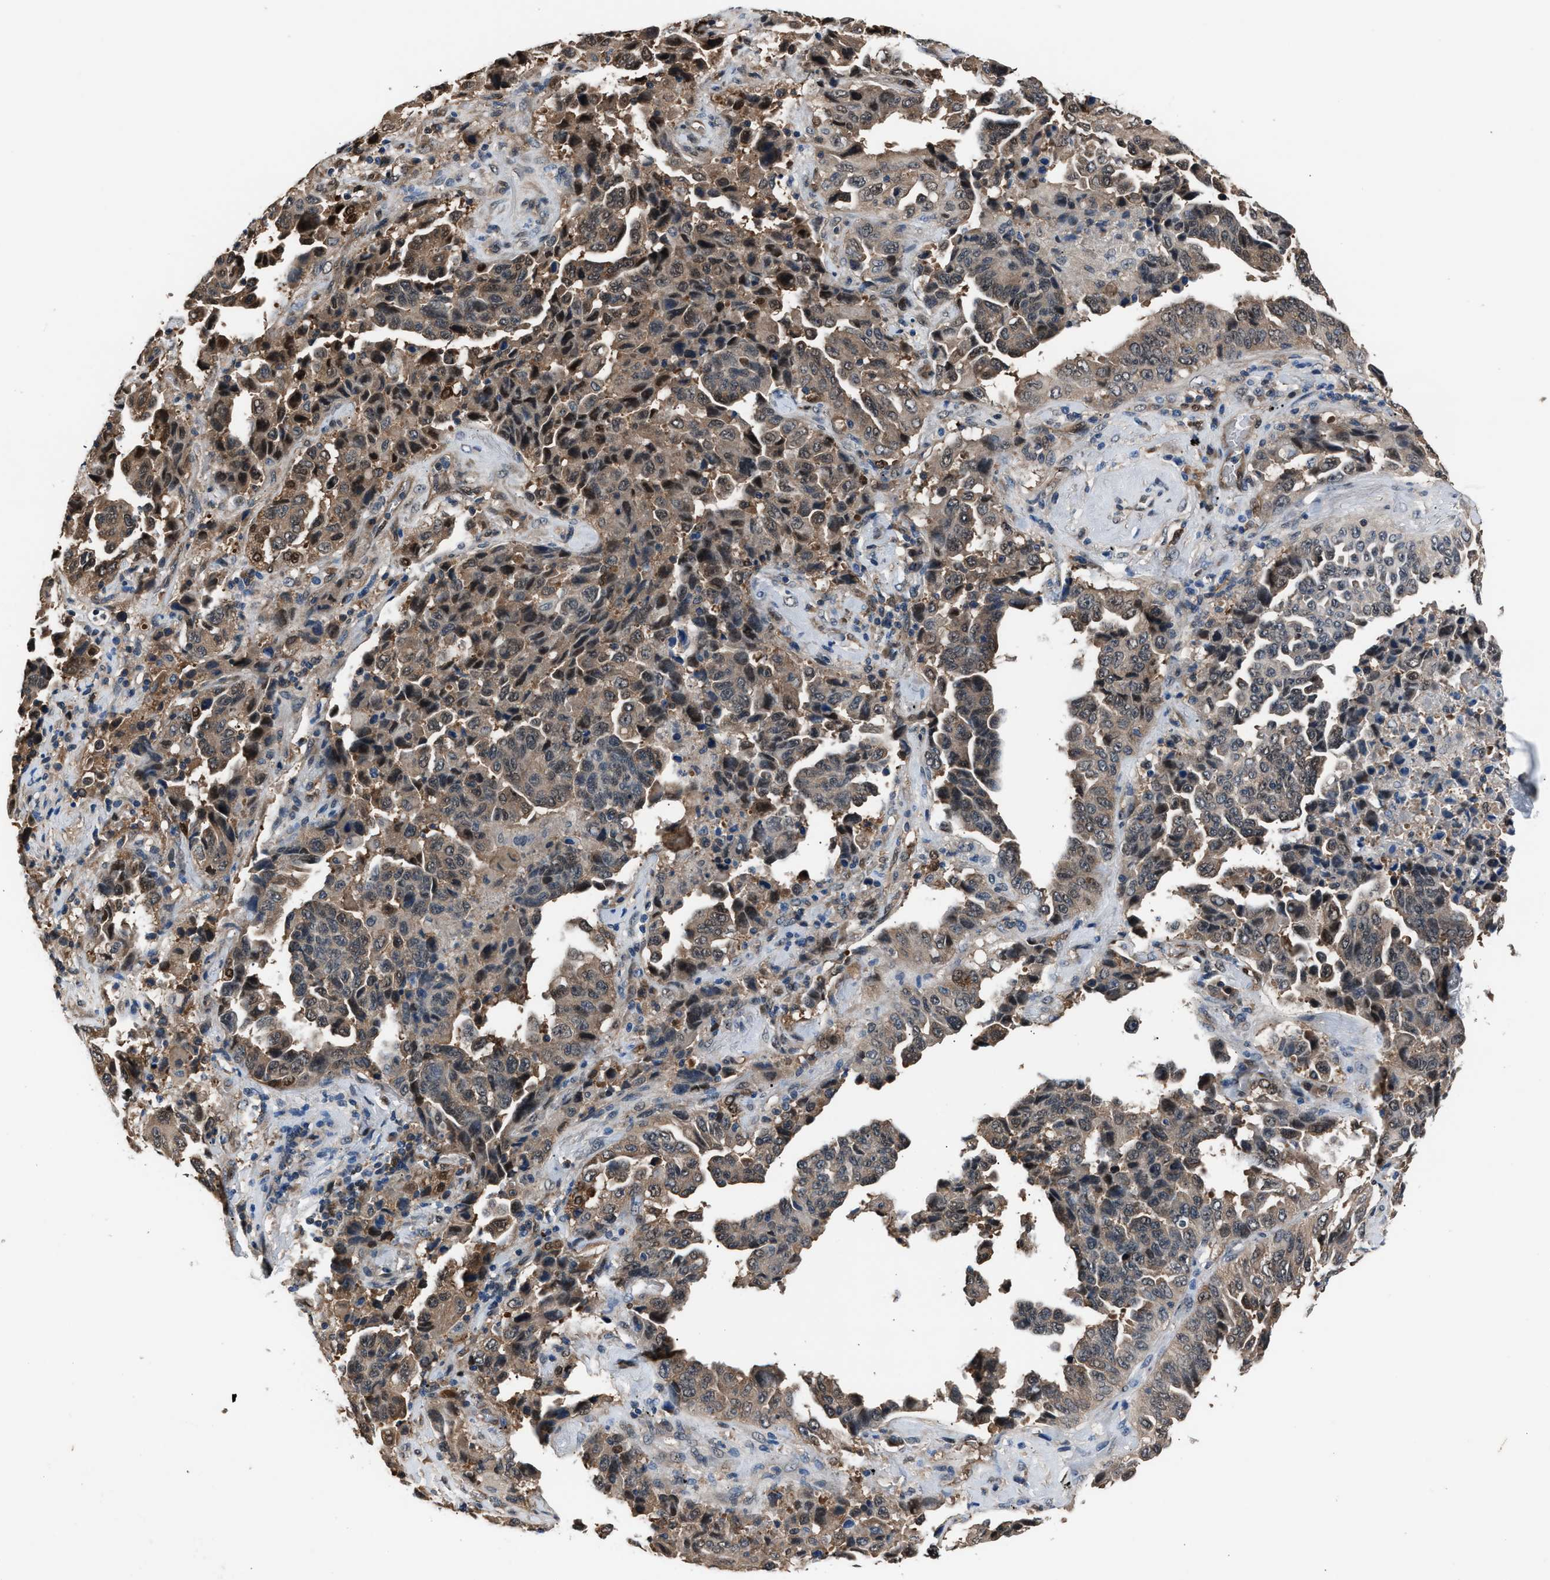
{"staining": {"intensity": "moderate", "quantity": "25%-75%", "location": "cytoplasmic/membranous,nuclear"}, "tissue": "lung cancer", "cell_type": "Tumor cells", "image_type": "cancer", "snomed": [{"axis": "morphology", "description": "Adenocarcinoma, NOS"}, {"axis": "topography", "description": "Lung"}], "caption": "Immunohistochemical staining of lung cancer exhibits medium levels of moderate cytoplasmic/membranous and nuclear staining in about 25%-75% of tumor cells.", "gene": "PPA1", "patient": {"sex": "female", "age": 51}}